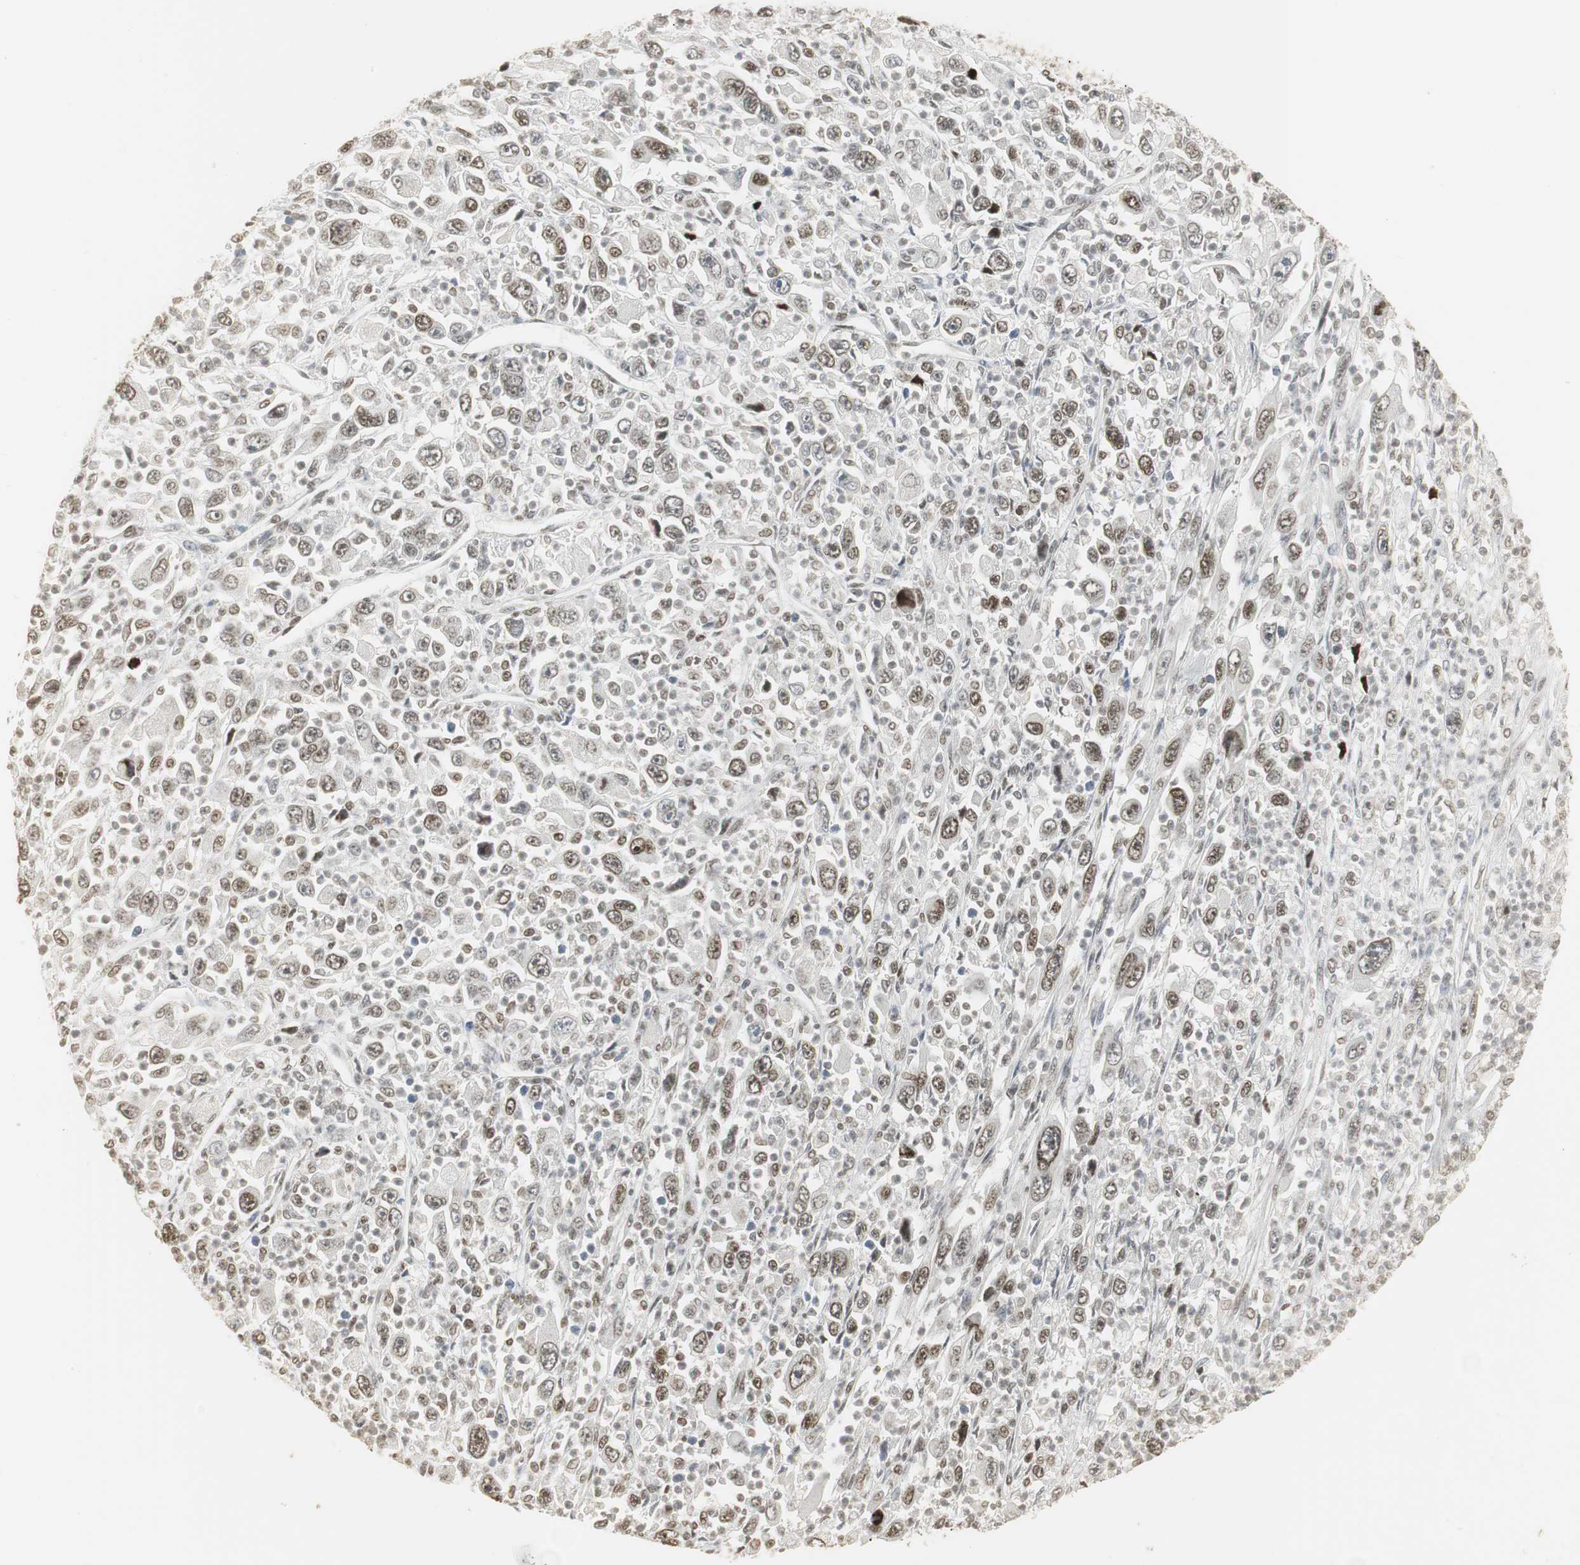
{"staining": {"intensity": "weak", "quantity": "25%-75%", "location": "nuclear"}, "tissue": "melanoma", "cell_type": "Tumor cells", "image_type": "cancer", "snomed": [{"axis": "morphology", "description": "Malignant melanoma, Metastatic site"}, {"axis": "topography", "description": "Skin"}], "caption": "About 25%-75% of tumor cells in malignant melanoma (metastatic site) demonstrate weak nuclear protein staining as visualized by brown immunohistochemical staining.", "gene": "ELOA", "patient": {"sex": "female", "age": 56}}